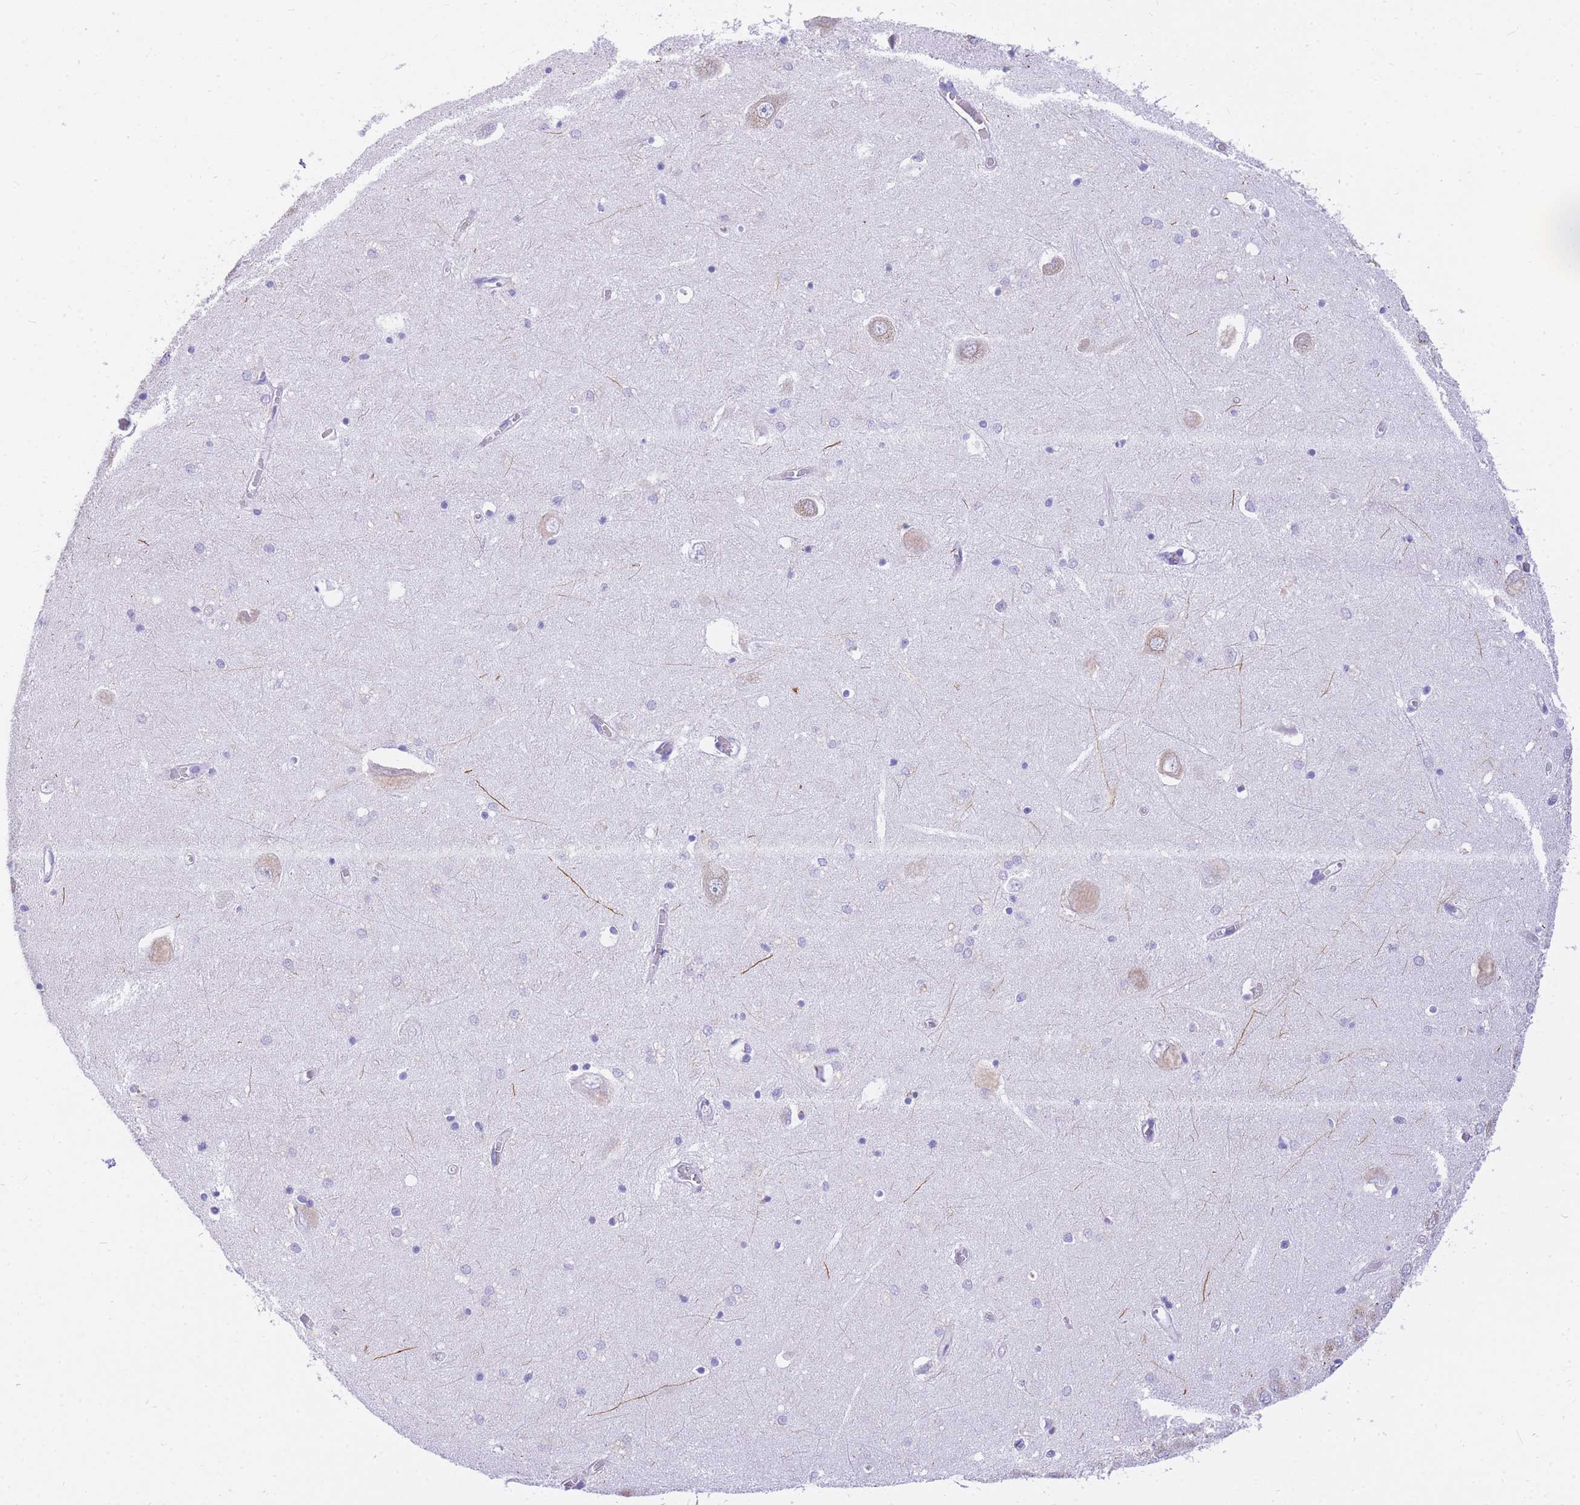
{"staining": {"intensity": "negative", "quantity": "none", "location": "none"}, "tissue": "hippocampus", "cell_type": "Glial cells", "image_type": "normal", "snomed": [{"axis": "morphology", "description": "Normal tissue, NOS"}, {"axis": "topography", "description": "Hippocampus"}], "caption": "Immunohistochemistry (IHC) of normal hippocampus displays no staining in glial cells.", "gene": "UPK1A", "patient": {"sex": "male", "age": 70}}